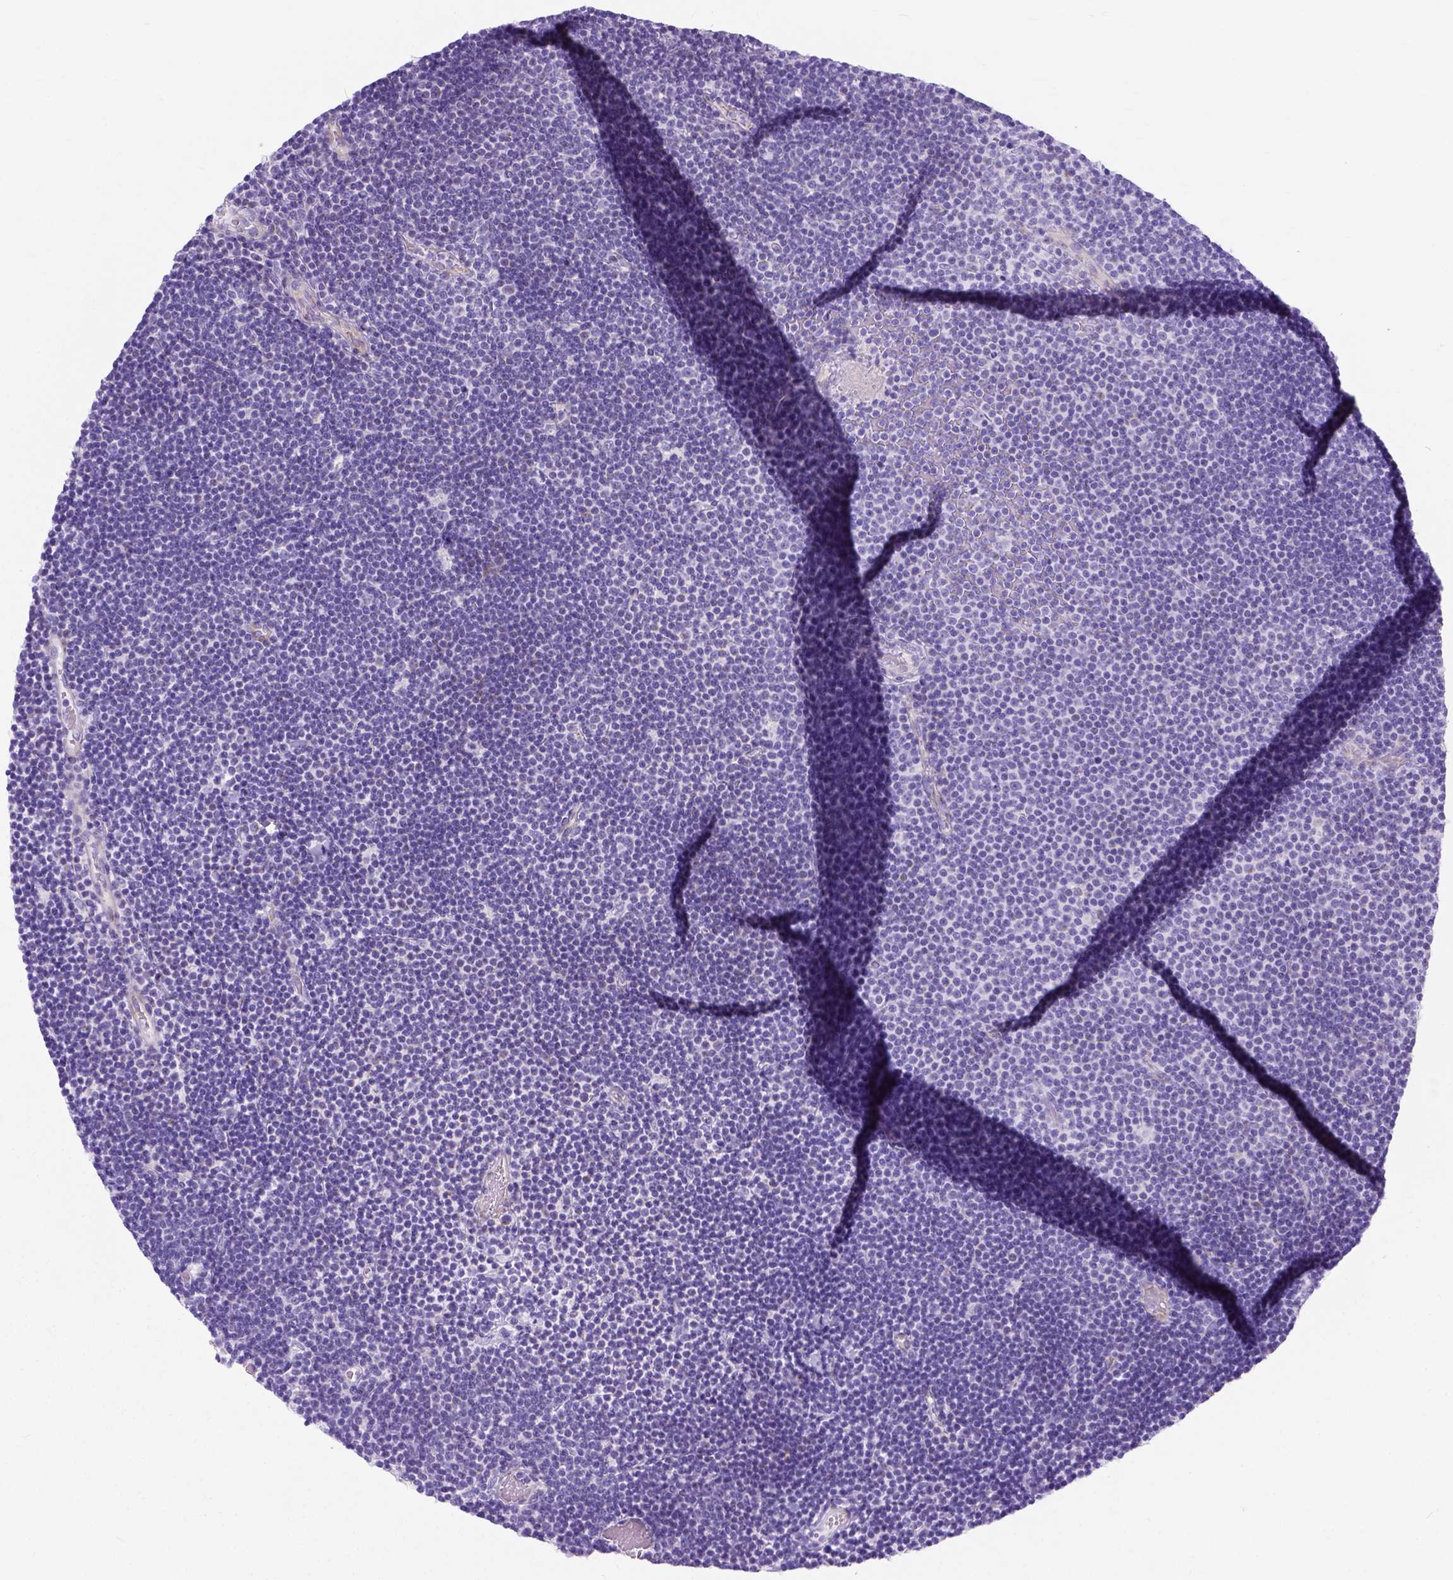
{"staining": {"intensity": "negative", "quantity": "none", "location": "none"}, "tissue": "lymphoma", "cell_type": "Tumor cells", "image_type": "cancer", "snomed": [{"axis": "morphology", "description": "Malignant lymphoma, non-Hodgkin's type, Low grade"}, {"axis": "topography", "description": "Brain"}], "caption": "An IHC histopathology image of lymphoma is shown. There is no staining in tumor cells of lymphoma.", "gene": "MYH15", "patient": {"sex": "female", "age": 66}}